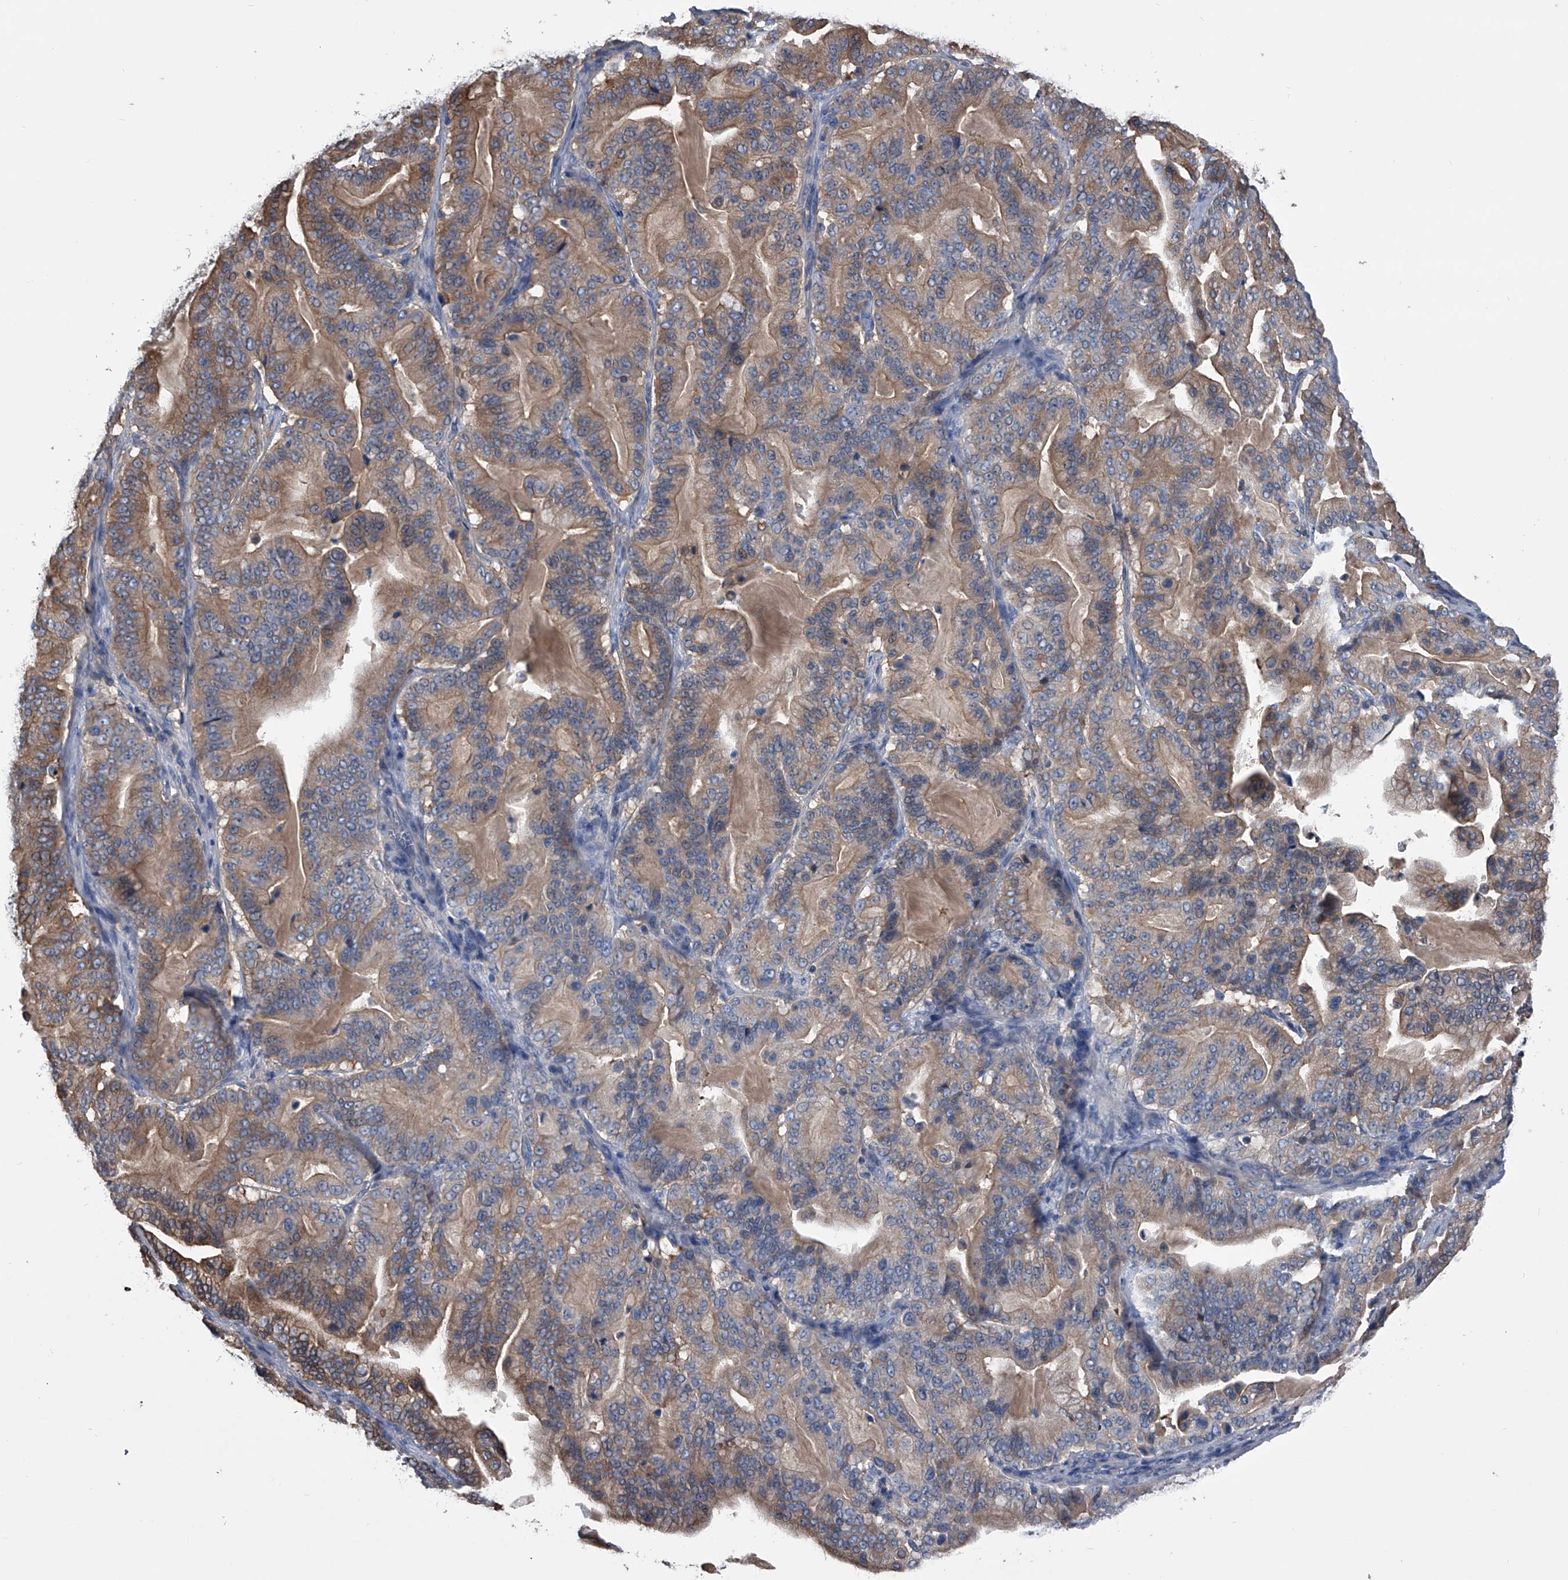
{"staining": {"intensity": "moderate", "quantity": ">75%", "location": "cytoplasmic/membranous"}, "tissue": "pancreatic cancer", "cell_type": "Tumor cells", "image_type": "cancer", "snomed": [{"axis": "morphology", "description": "Adenocarcinoma, NOS"}, {"axis": "topography", "description": "Pancreas"}], "caption": "Adenocarcinoma (pancreatic) tissue reveals moderate cytoplasmic/membranous positivity in about >75% of tumor cells, visualized by immunohistochemistry. The staining was performed using DAB (3,3'-diaminobenzidine), with brown indicating positive protein expression. Nuclei are stained blue with hematoxylin.", "gene": "KIF13A", "patient": {"sex": "male", "age": 63}}